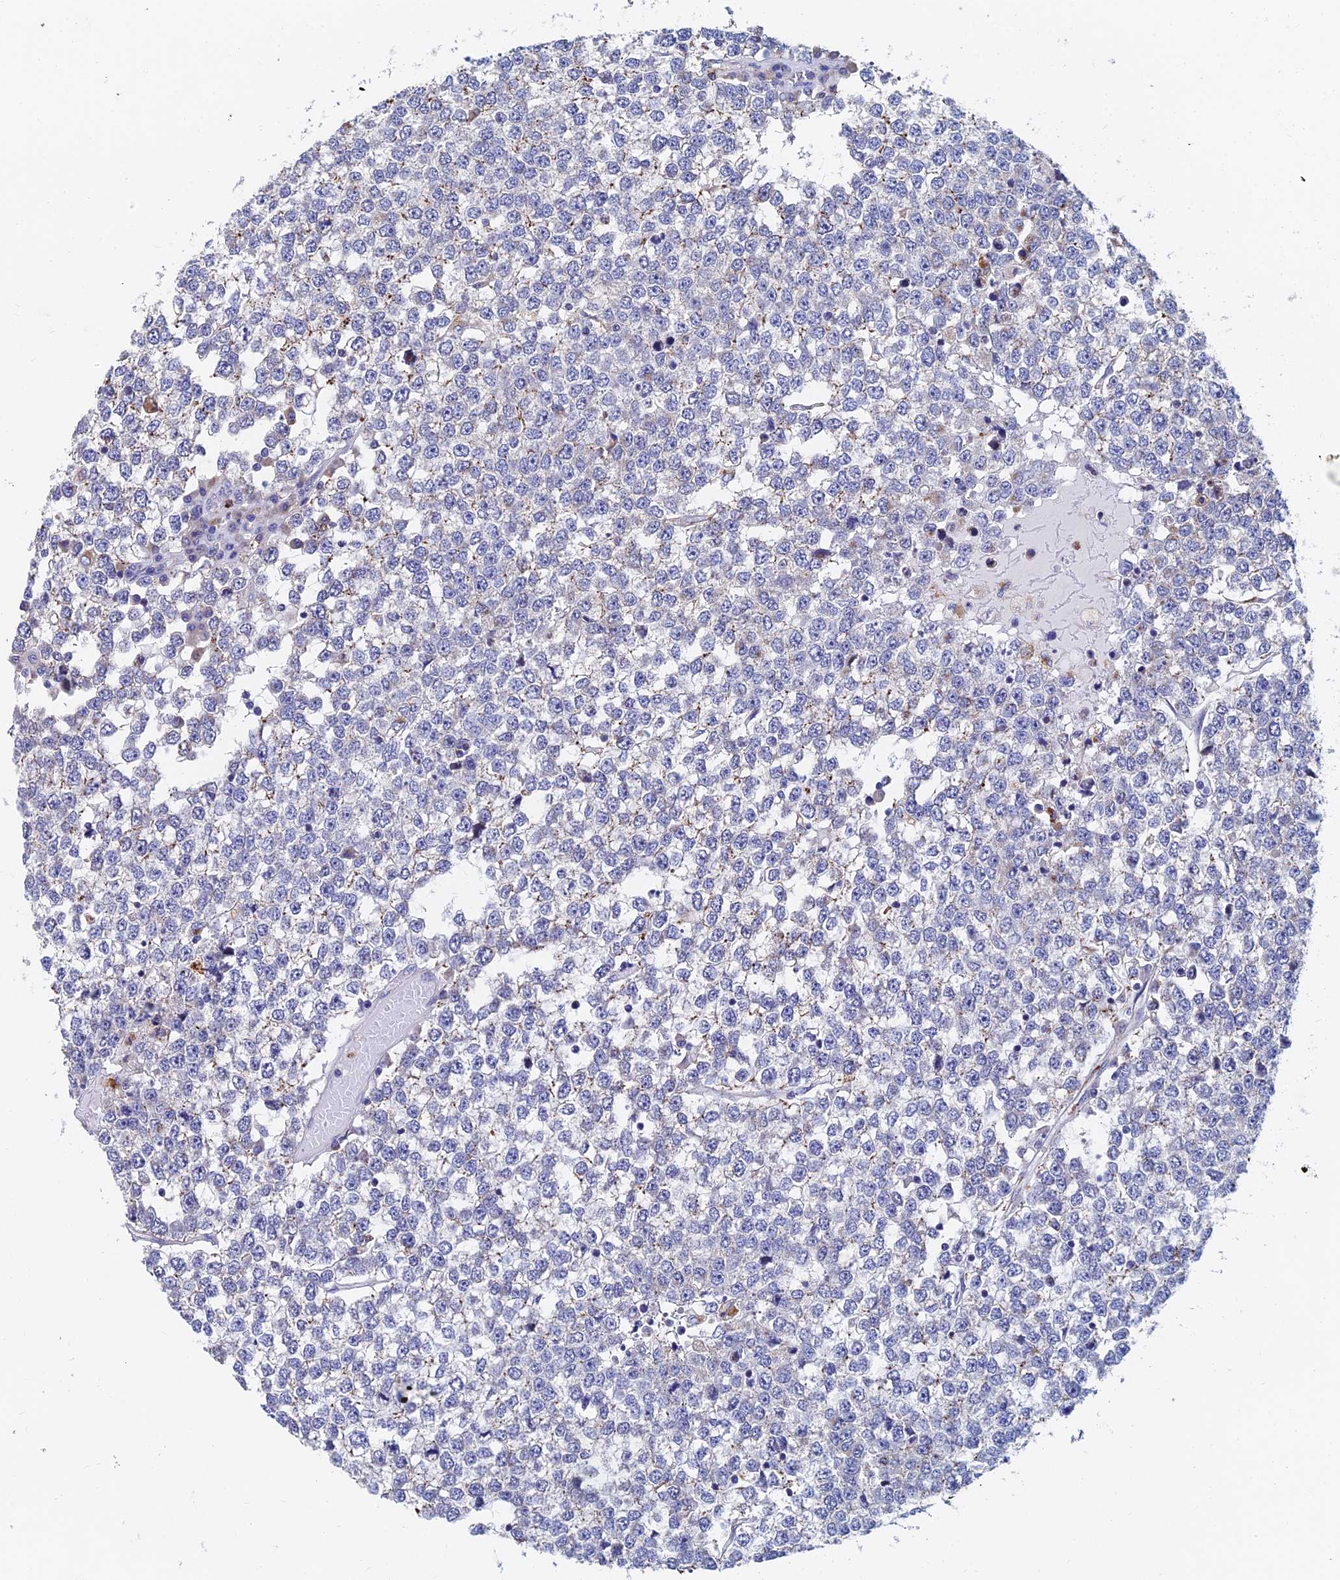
{"staining": {"intensity": "weak", "quantity": "<25%", "location": "cytoplasmic/membranous"}, "tissue": "testis cancer", "cell_type": "Tumor cells", "image_type": "cancer", "snomed": [{"axis": "morphology", "description": "Seminoma, NOS"}, {"axis": "topography", "description": "Testis"}], "caption": "IHC image of testis cancer stained for a protein (brown), which exhibits no expression in tumor cells.", "gene": "SPNS1", "patient": {"sex": "male", "age": 65}}